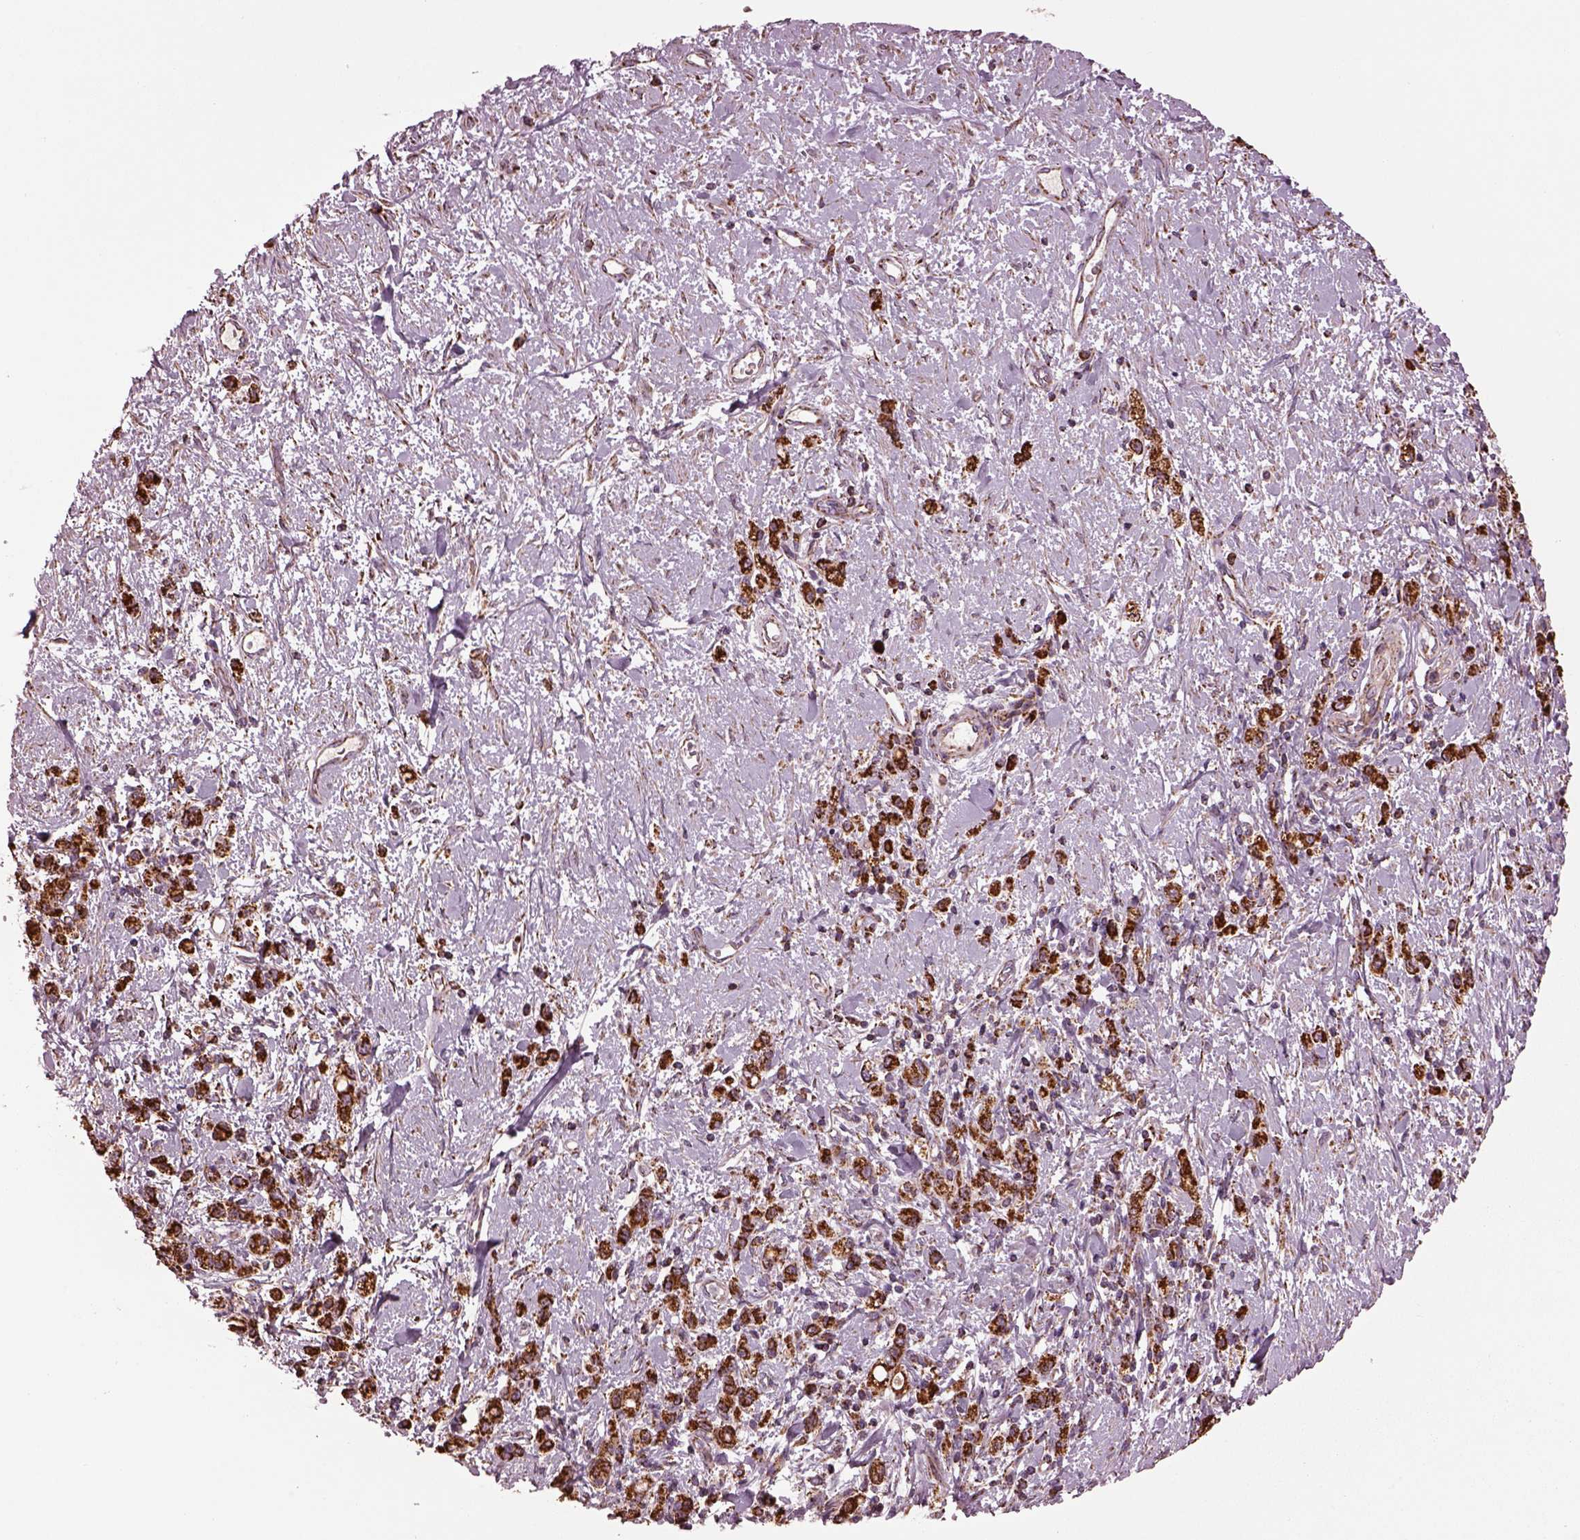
{"staining": {"intensity": "strong", "quantity": "25%-75%", "location": "cytoplasmic/membranous"}, "tissue": "stomach cancer", "cell_type": "Tumor cells", "image_type": "cancer", "snomed": [{"axis": "morphology", "description": "Adenocarcinoma, NOS"}, {"axis": "topography", "description": "Stomach"}], "caption": "Stomach cancer was stained to show a protein in brown. There is high levels of strong cytoplasmic/membranous staining in approximately 25%-75% of tumor cells.", "gene": "TMEM254", "patient": {"sex": "male", "age": 77}}